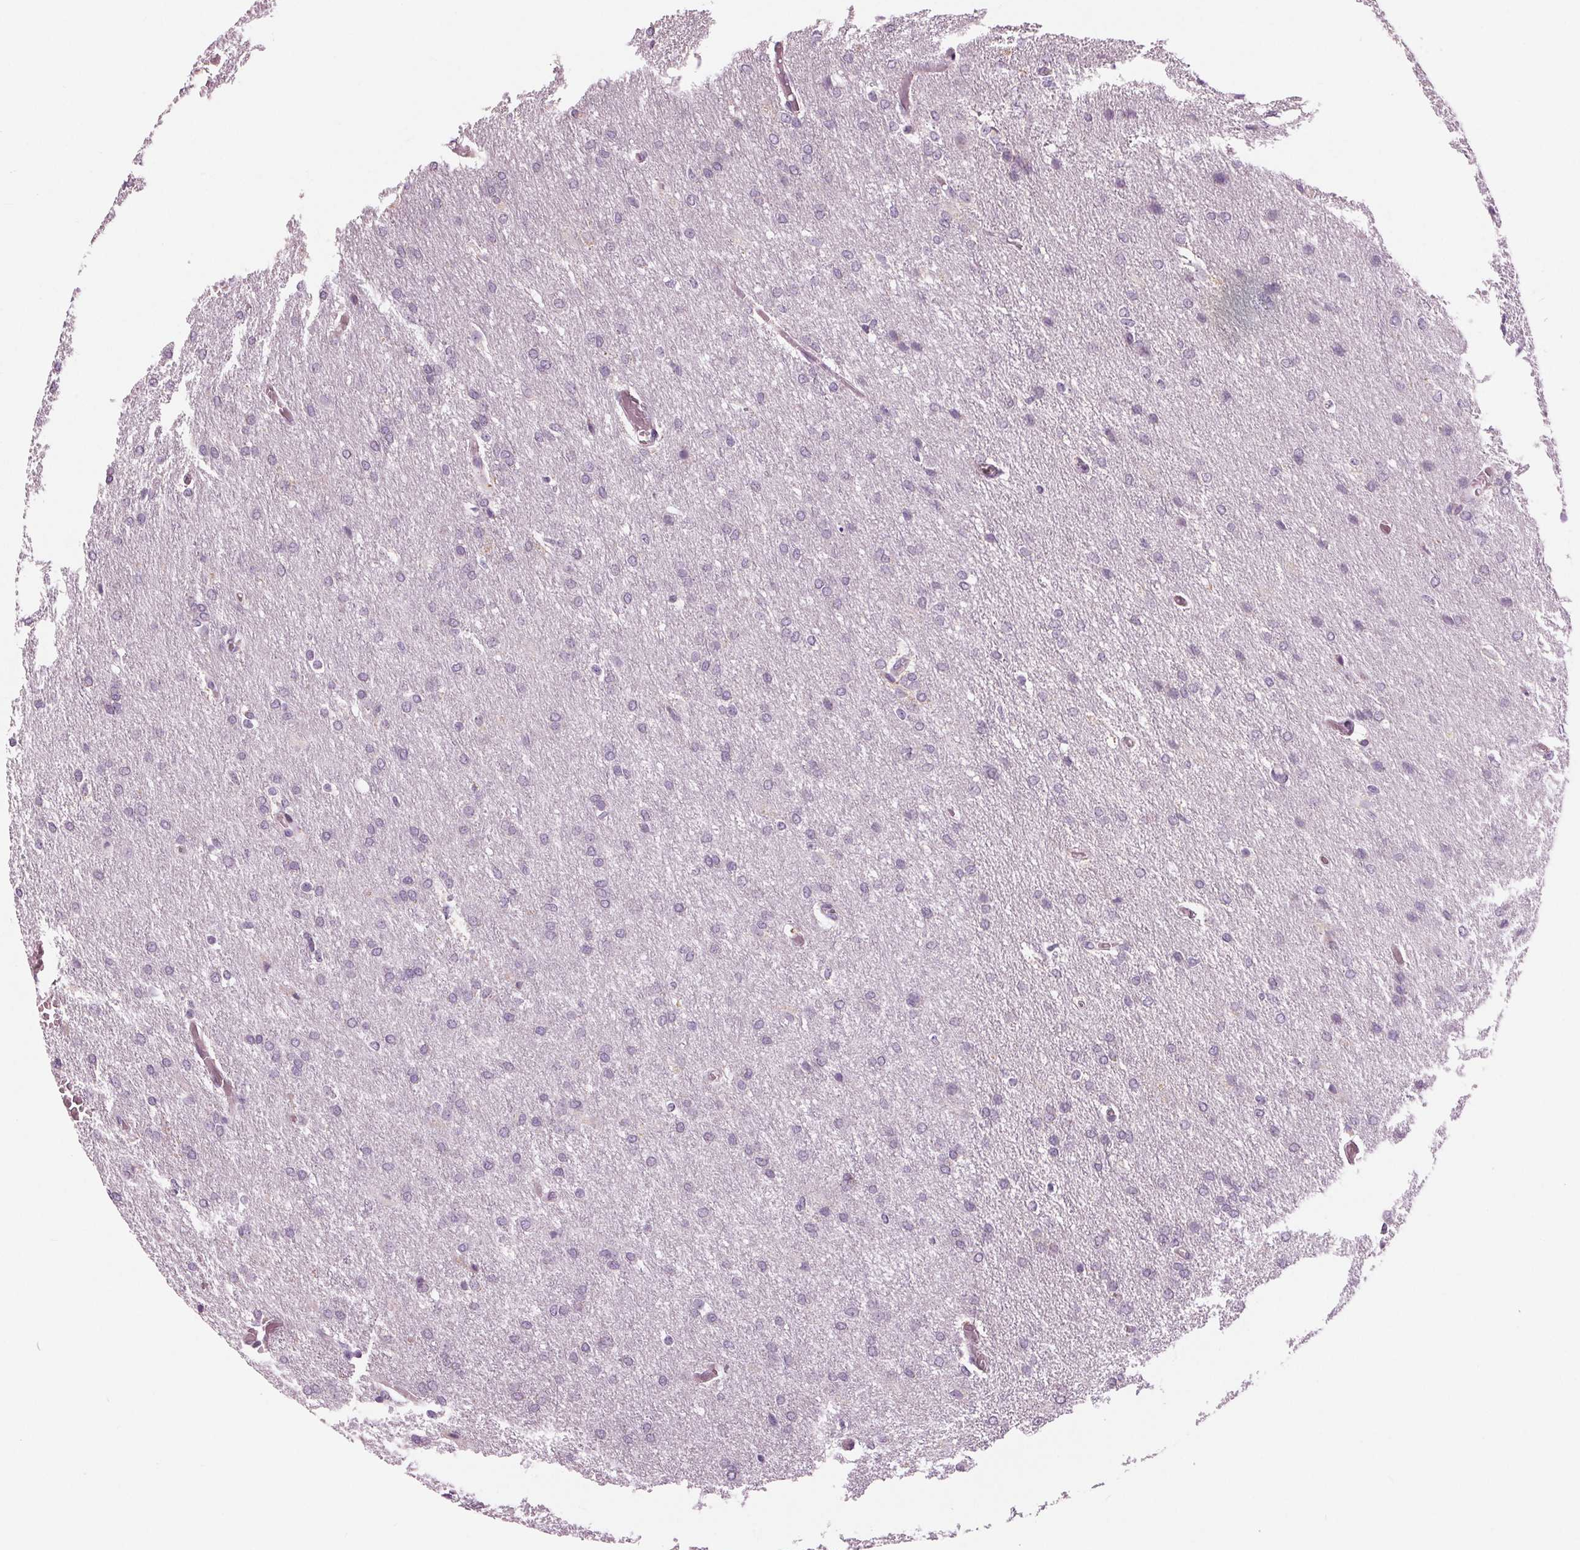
{"staining": {"intensity": "negative", "quantity": "none", "location": "none"}, "tissue": "glioma", "cell_type": "Tumor cells", "image_type": "cancer", "snomed": [{"axis": "morphology", "description": "Glioma, malignant, High grade"}, {"axis": "topography", "description": "Brain"}], "caption": "Immunohistochemistry histopathology image of human glioma stained for a protein (brown), which reveals no expression in tumor cells. (Brightfield microscopy of DAB (3,3'-diaminobenzidine) immunohistochemistry at high magnification).", "gene": "SAMD4A", "patient": {"sex": "male", "age": 68}}